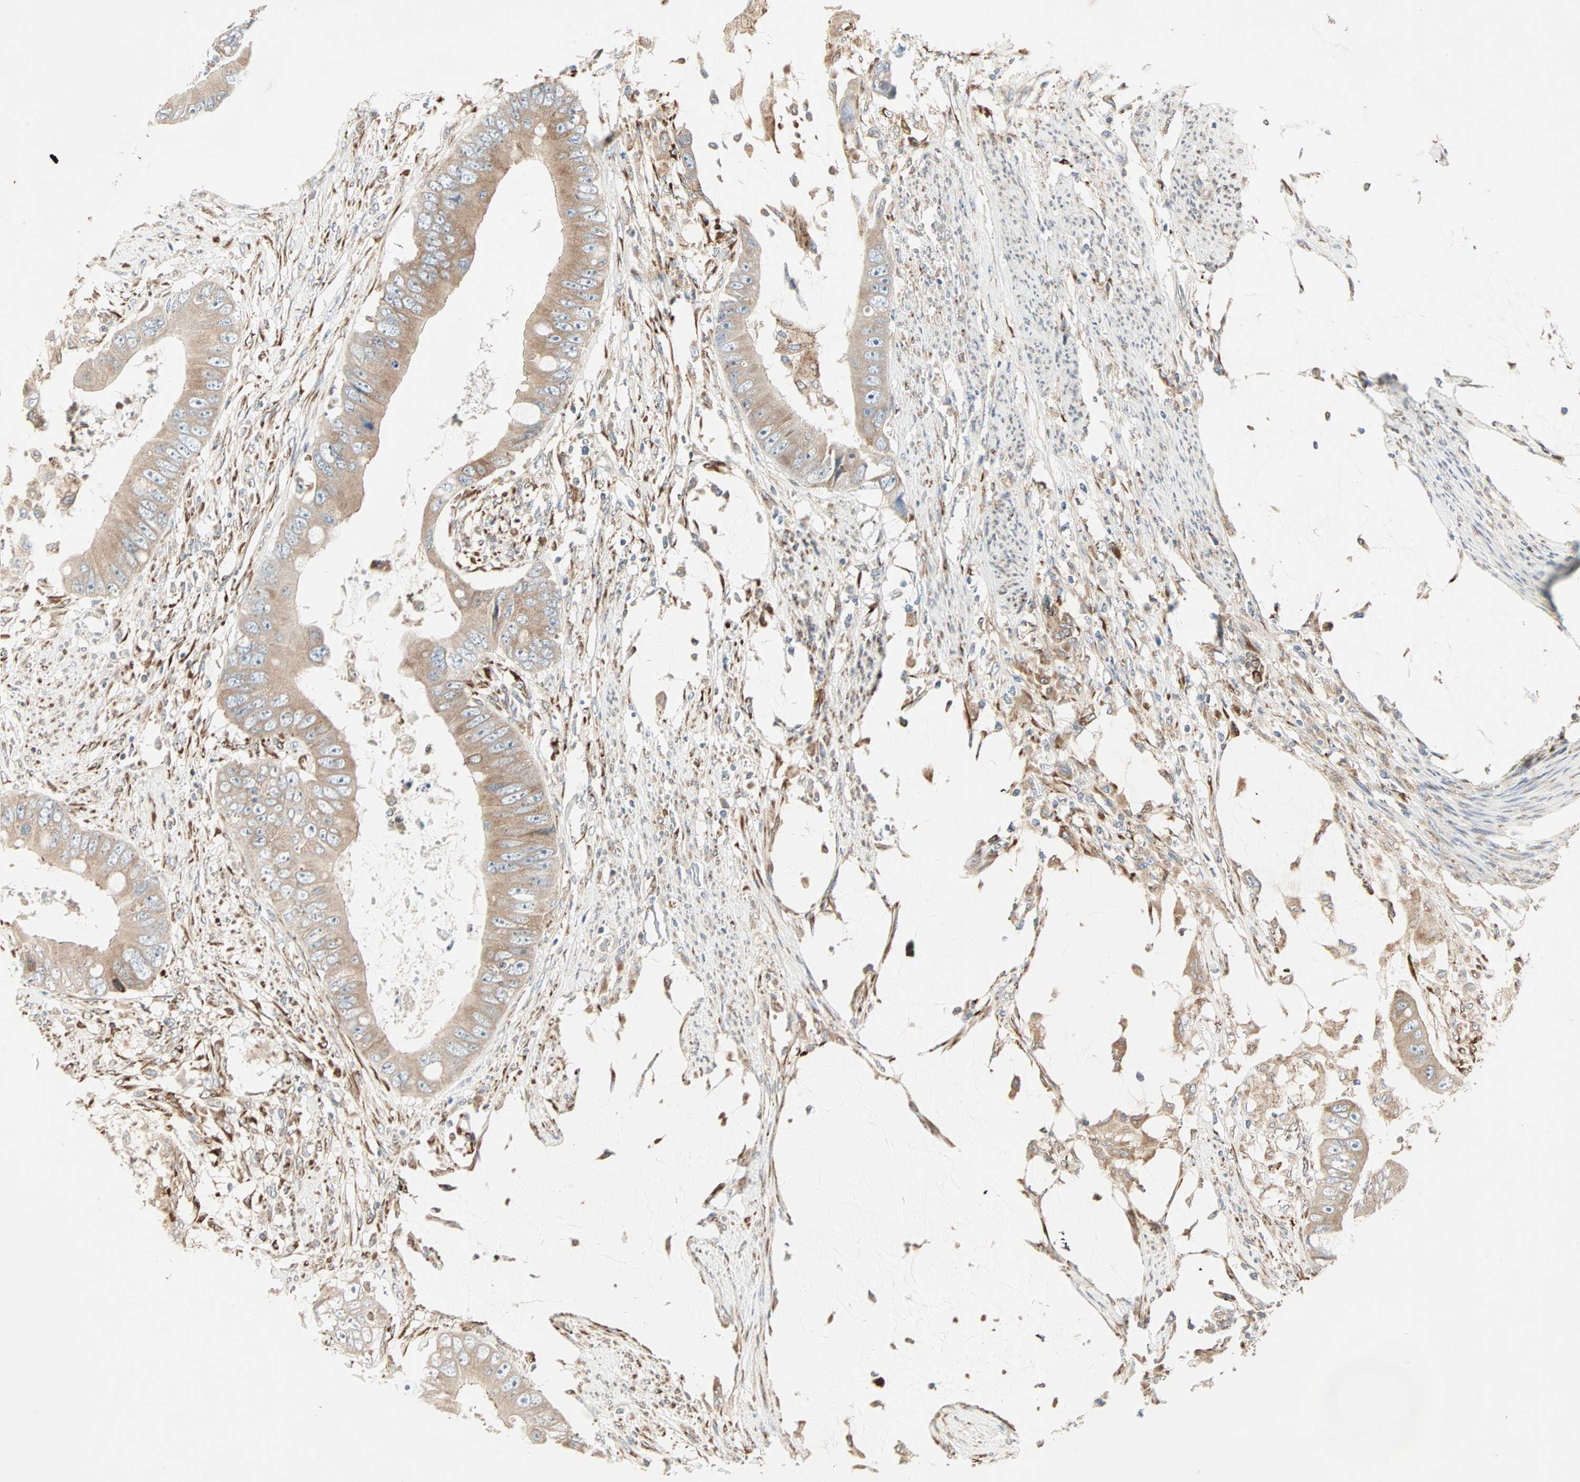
{"staining": {"intensity": "moderate", "quantity": ">75%", "location": "cytoplasmic/membranous"}, "tissue": "colorectal cancer", "cell_type": "Tumor cells", "image_type": "cancer", "snomed": [{"axis": "morphology", "description": "Adenocarcinoma, NOS"}, {"axis": "topography", "description": "Rectum"}], "caption": "This histopathology image displays colorectal adenocarcinoma stained with immunohistochemistry to label a protein in brown. The cytoplasmic/membranous of tumor cells show moderate positivity for the protein. Nuclei are counter-stained blue.", "gene": "H6PD", "patient": {"sex": "female", "age": 77}}